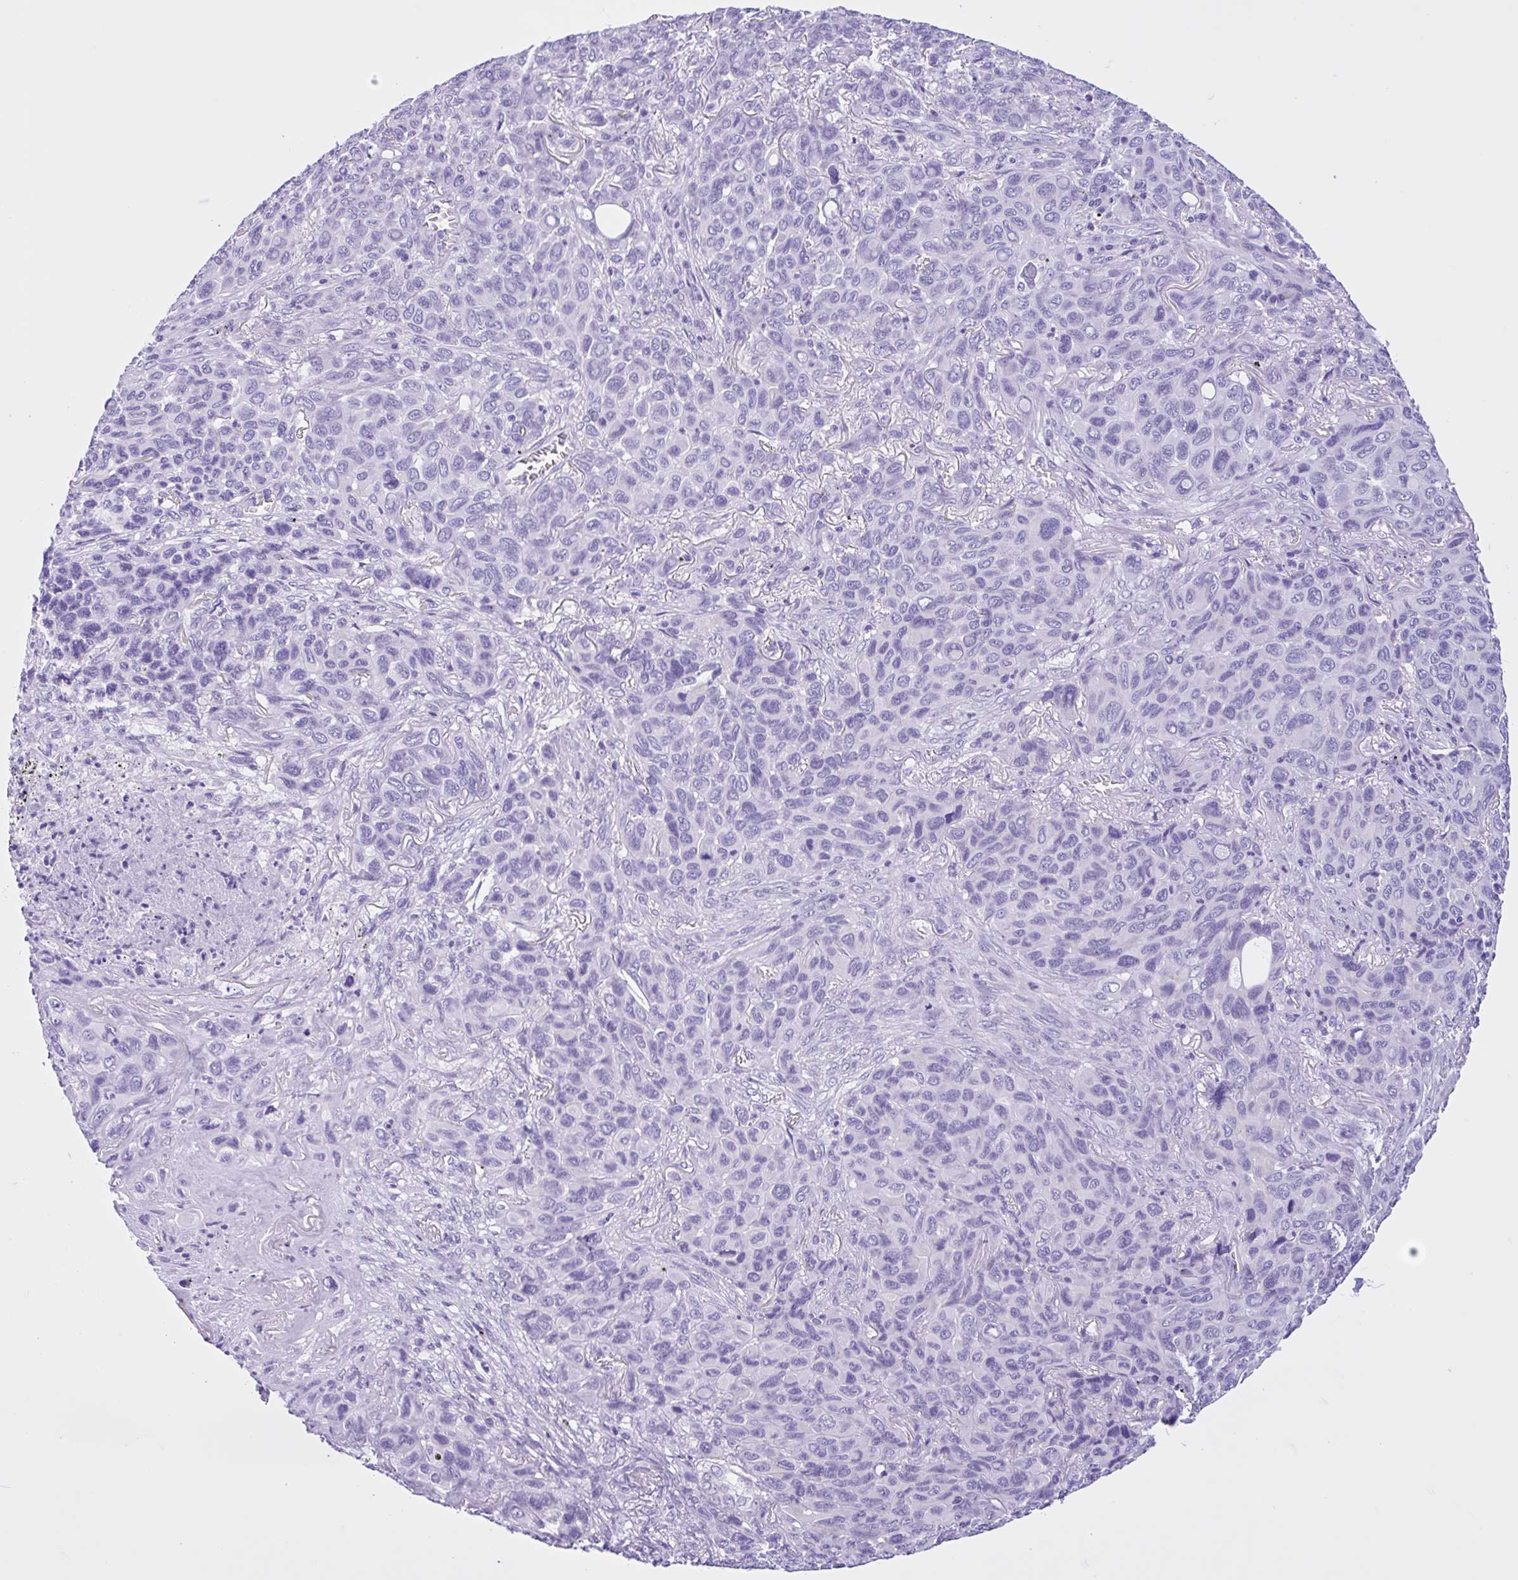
{"staining": {"intensity": "negative", "quantity": "none", "location": "none"}, "tissue": "melanoma", "cell_type": "Tumor cells", "image_type": "cancer", "snomed": [{"axis": "morphology", "description": "Malignant melanoma, Metastatic site"}, {"axis": "topography", "description": "Lung"}], "caption": "A high-resolution micrograph shows IHC staining of malignant melanoma (metastatic site), which demonstrates no significant staining in tumor cells.", "gene": "IAPP", "patient": {"sex": "male", "age": 48}}